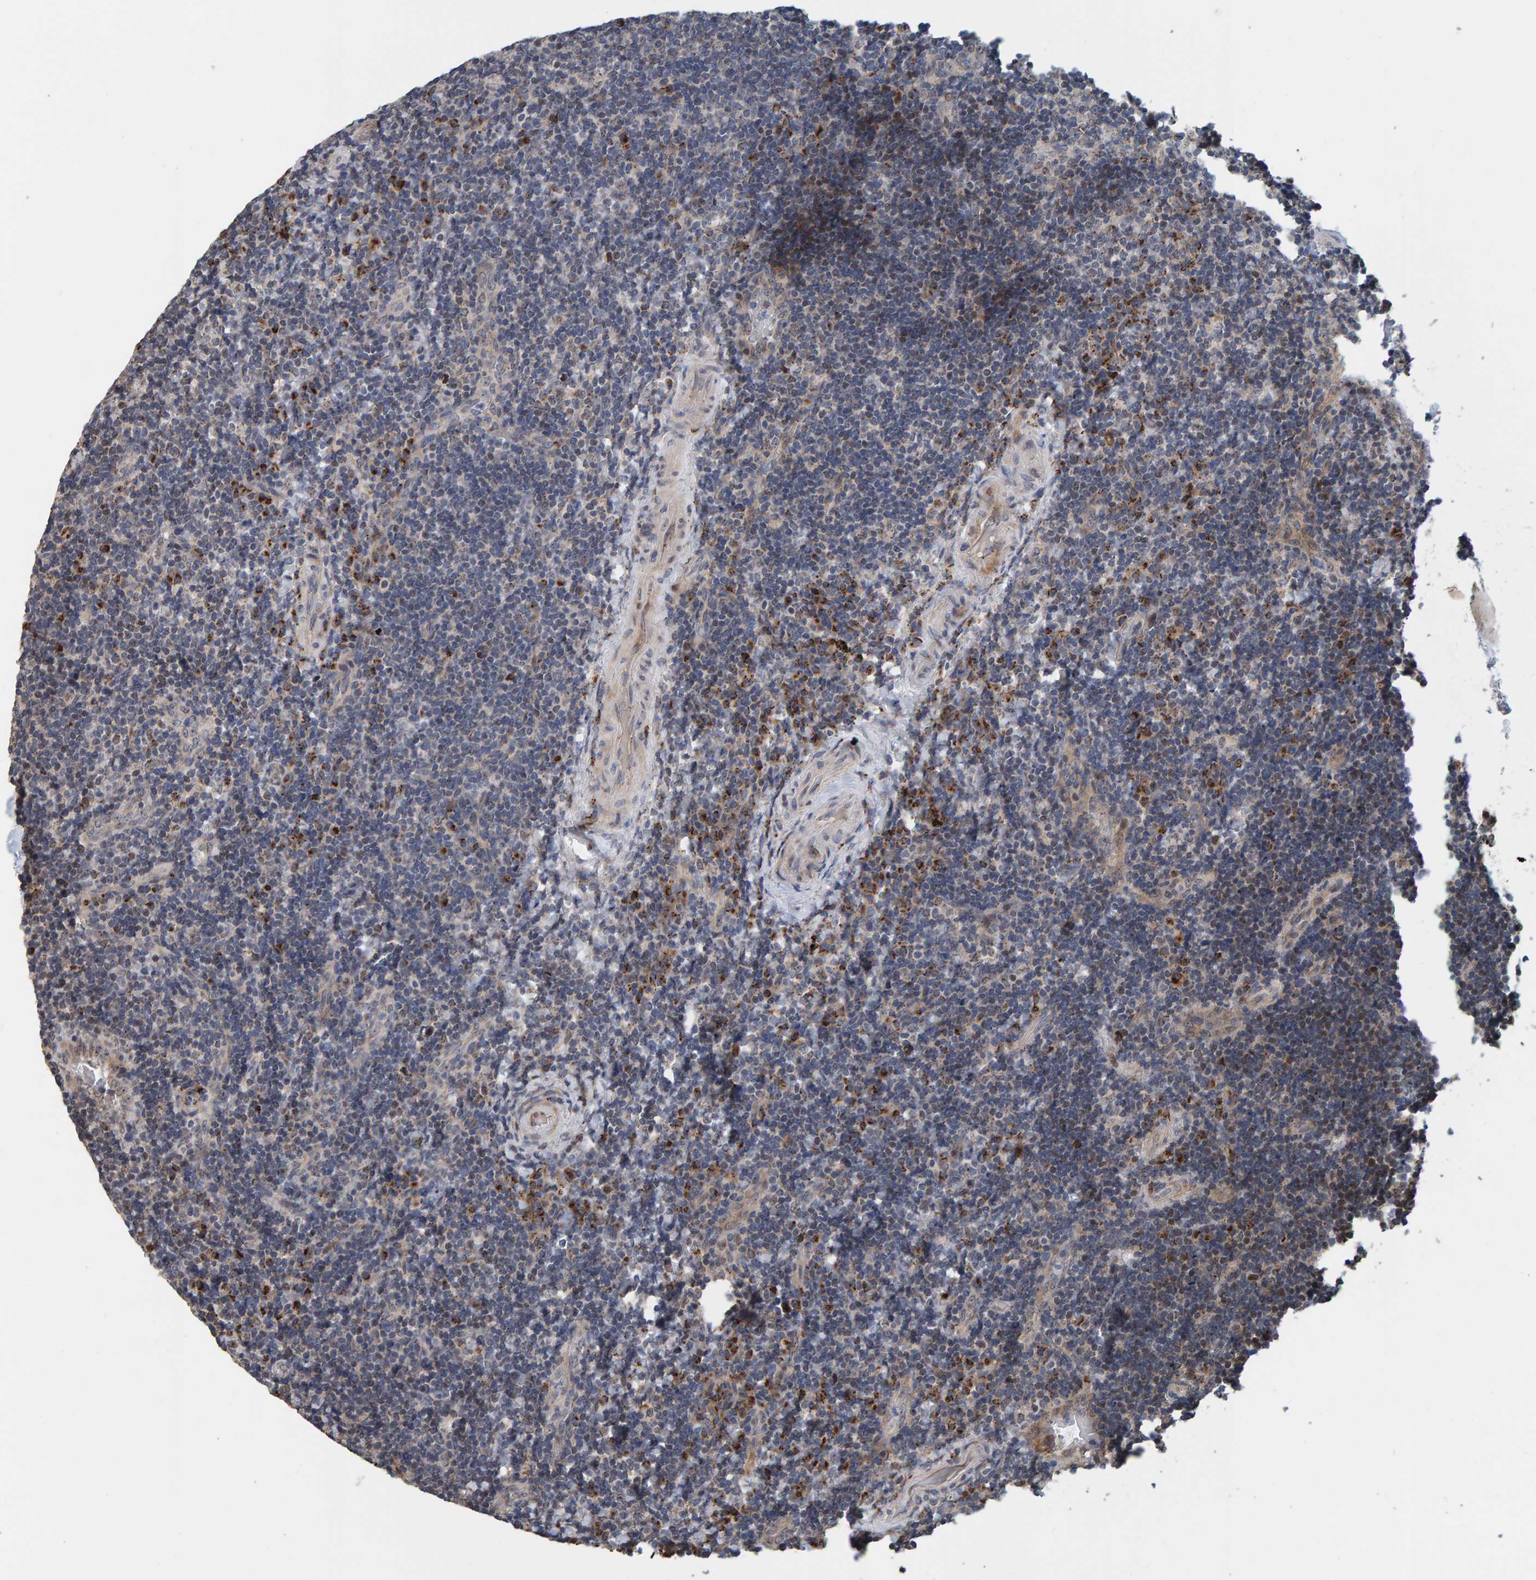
{"staining": {"intensity": "moderate", "quantity": "<25%", "location": "cytoplasmic/membranous"}, "tissue": "lymphoma", "cell_type": "Tumor cells", "image_type": "cancer", "snomed": [{"axis": "morphology", "description": "Malignant lymphoma, non-Hodgkin's type, High grade"}, {"axis": "topography", "description": "Tonsil"}], "caption": "Immunohistochemical staining of human high-grade malignant lymphoma, non-Hodgkin's type demonstrates low levels of moderate cytoplasmic/membranous positivity in about <25% of tumor cells.", "gene": "CCDC25", "patient": {"sex": "female", "age": 36}}